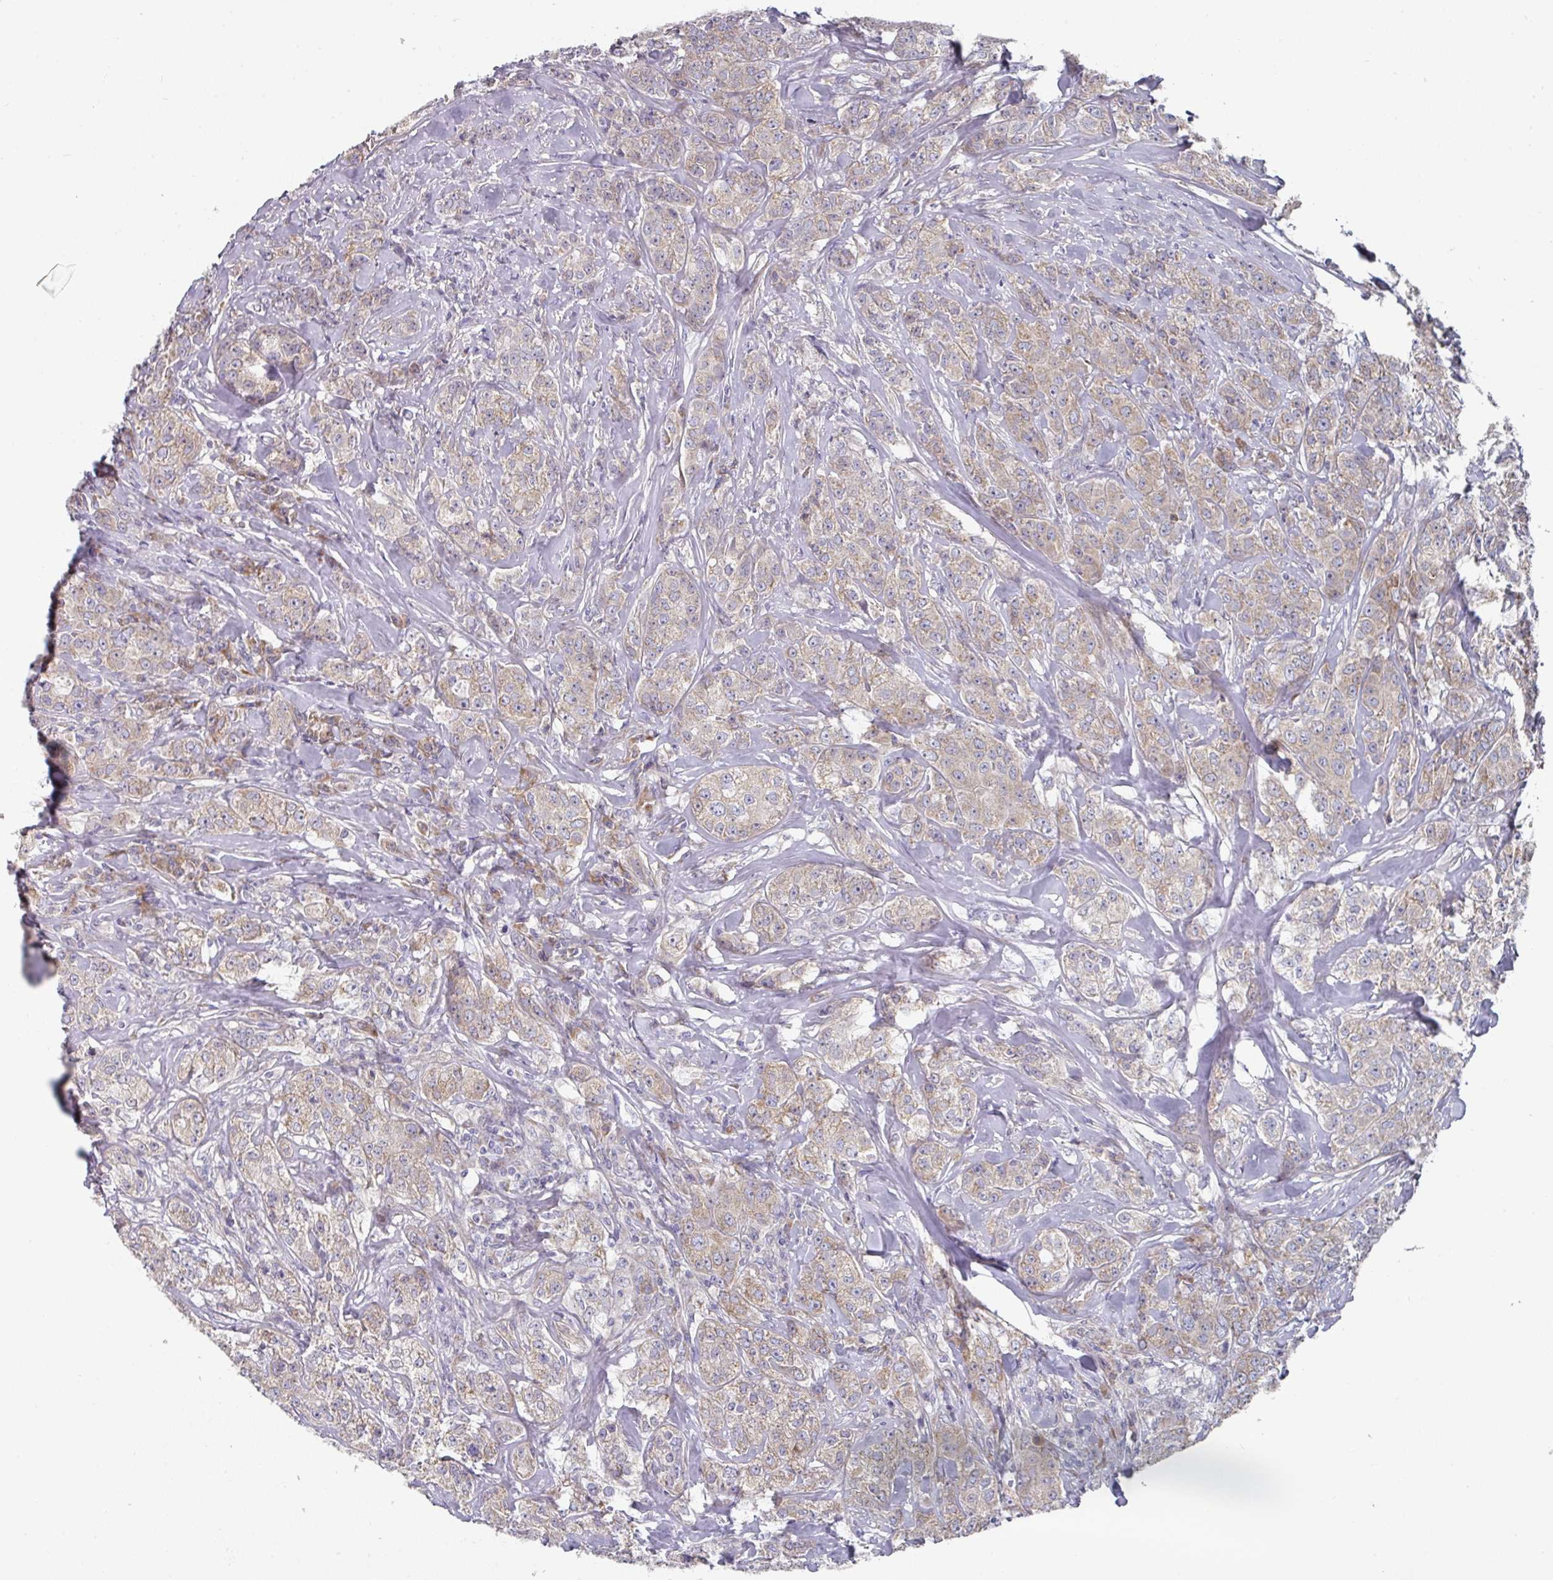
{"staining": {"intensity": "moderate", "quantity": "25%-75%", "location": "cytoplasmic/membranous"}, "tissue": "breast cancer", "cell_type": "Tumor cells", "image_type": "cancer", "snomed": [{"axis": "morphology", "description": "Duct carcinoma"}, {"axis": "topography", "description": "Breast"}], "caption": "Immunohistochemistry (DAB) staining of breast cancer reveals moderate cytoplasmic/membranous protein staining in about 25%-75% of tumor cells.", "gene": "PYROXD2", "patient": {"sex": "female", "age": 43}}